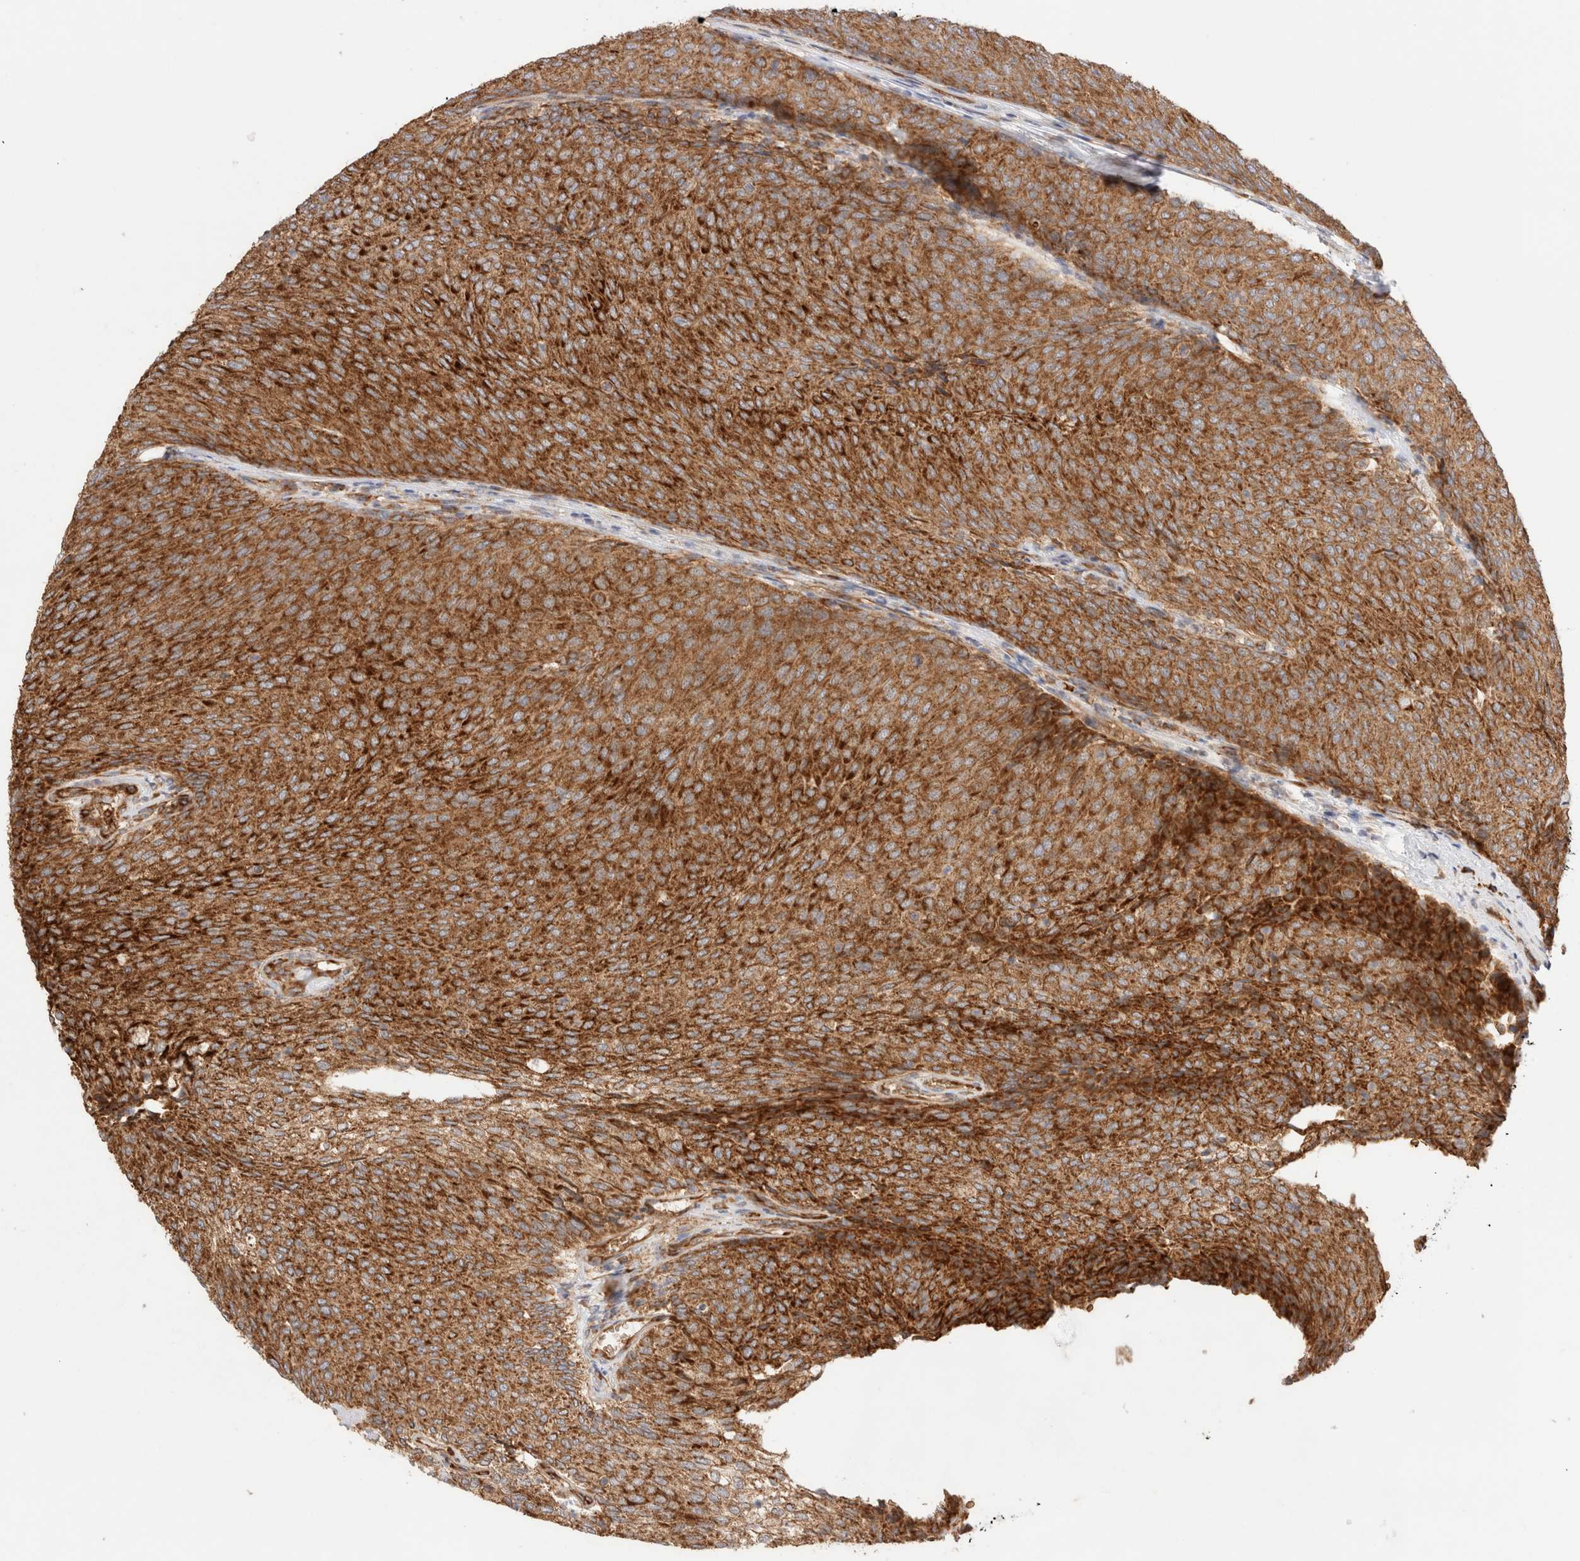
{"staining": {"intensity": "strong", "quantity": ">75%", "location": "cytoplasmic/membranous"}, "tissue": "urothelial cancer", "cell_type": "Tumor cells", "image_type": "cancer", "snomed": [{"axis": "morphology", "description": "Urothelial carcinoma, Low grade"}, {"axis": "topography", "description": "Urinary bladder"}], "caption": "There is high levels of strong cytoplasmic/membranous expression in tumor cells of urothelial cancer, as demonstrated by immunohistochemical staining (brown color).", "gene": "UTS2B", "patient": {"sex": "female", "age": 79}}